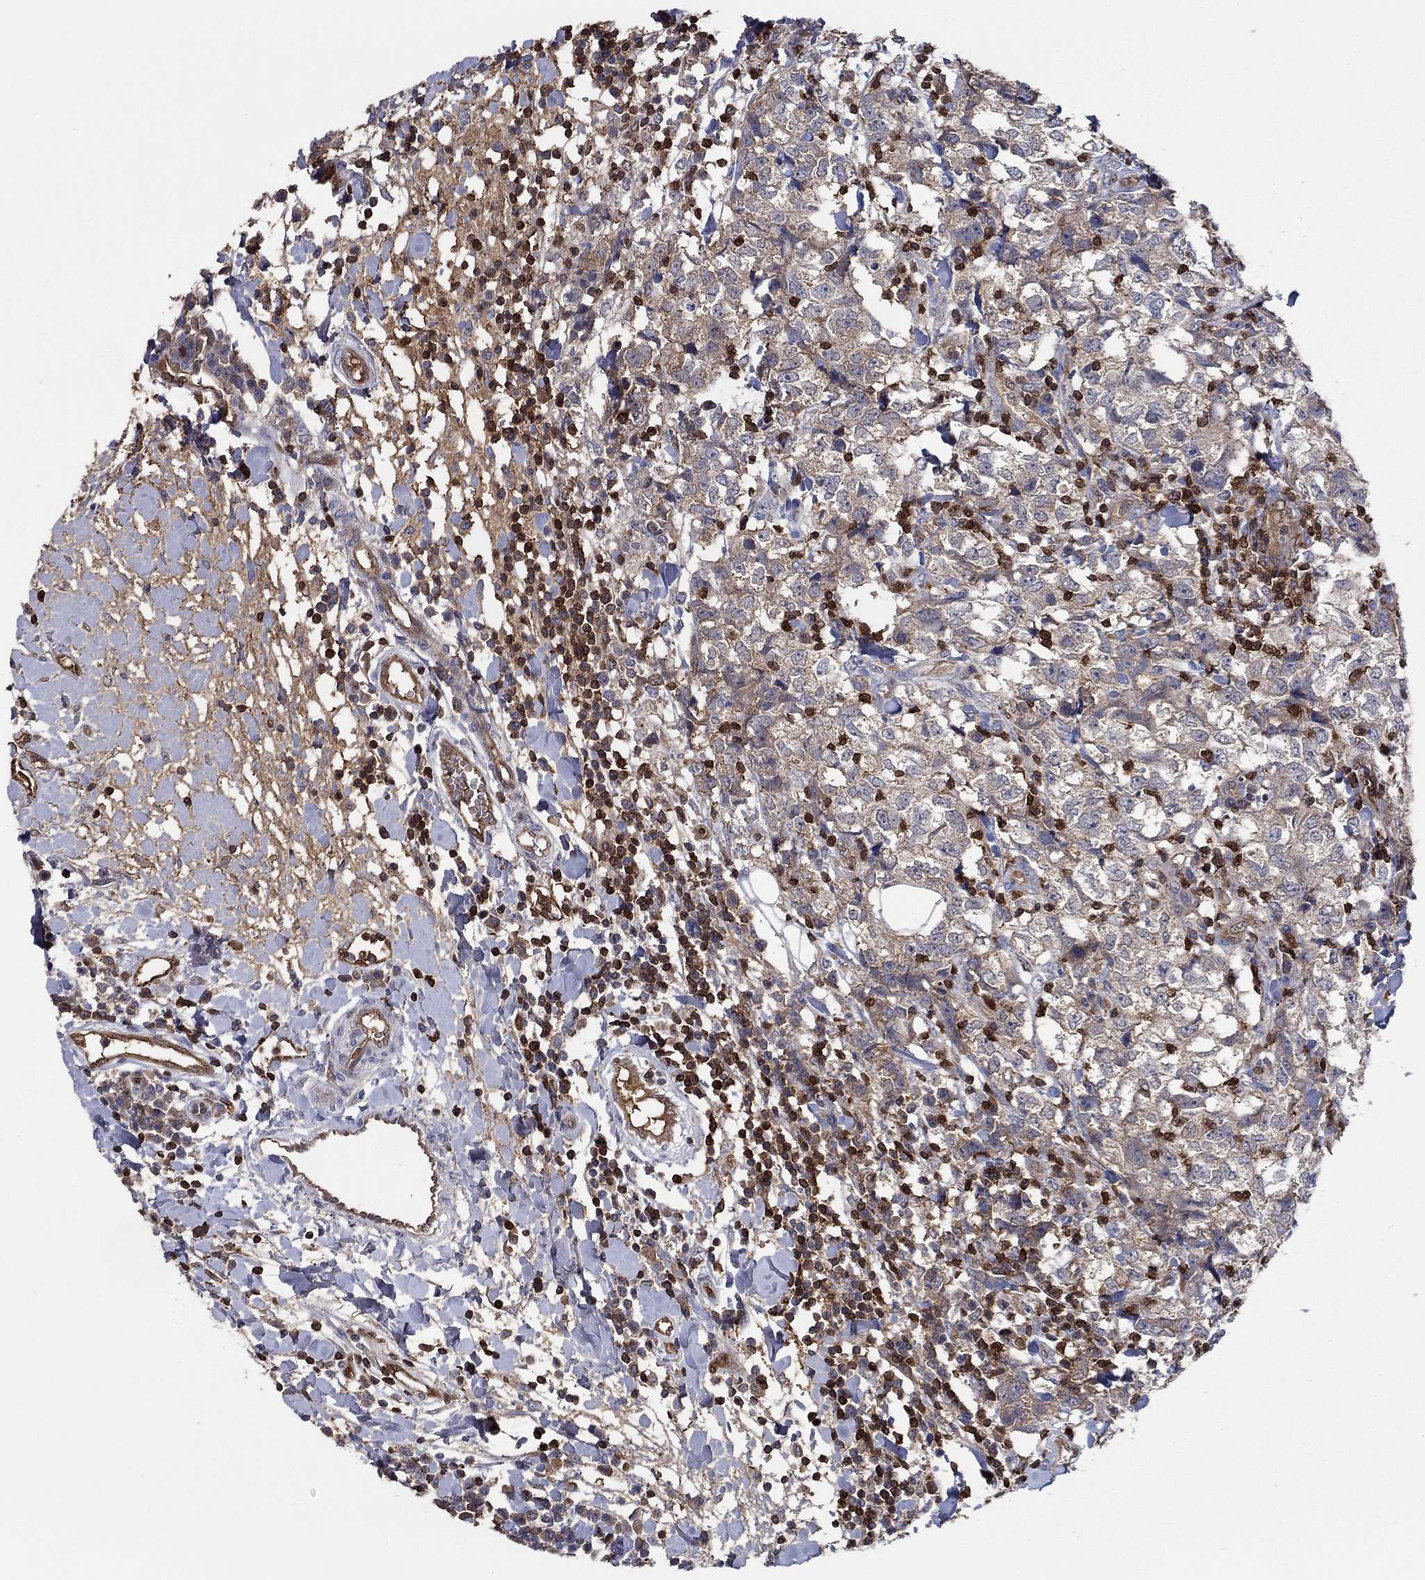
{"staining": {"intensity": "weak", "quantity": "25%-75%", "location": "cytoplasmic/membranous"}, "tissue": "breast cancer", "cell_type": "Tumor cells", "image_type": "cancer", "snomed": [{"axis": "morphology", "description": "Duct carcinoma"}, {"axis": "topography", "description": "Breast"}], "caption": "A high-resolution image shows immunohistochemistry (IHC) staining of breast infiltrating ductal carcinoma, which exhibits weak cytoplasmic/membranous expression in about 25%-75% of tumor cells. Immunohistochemistry (ihc) stains the protein of interest in brown and the nuclei are stained blue.", "gene": "AGFG2", "patient": {"sex": "female", "age": 30}}